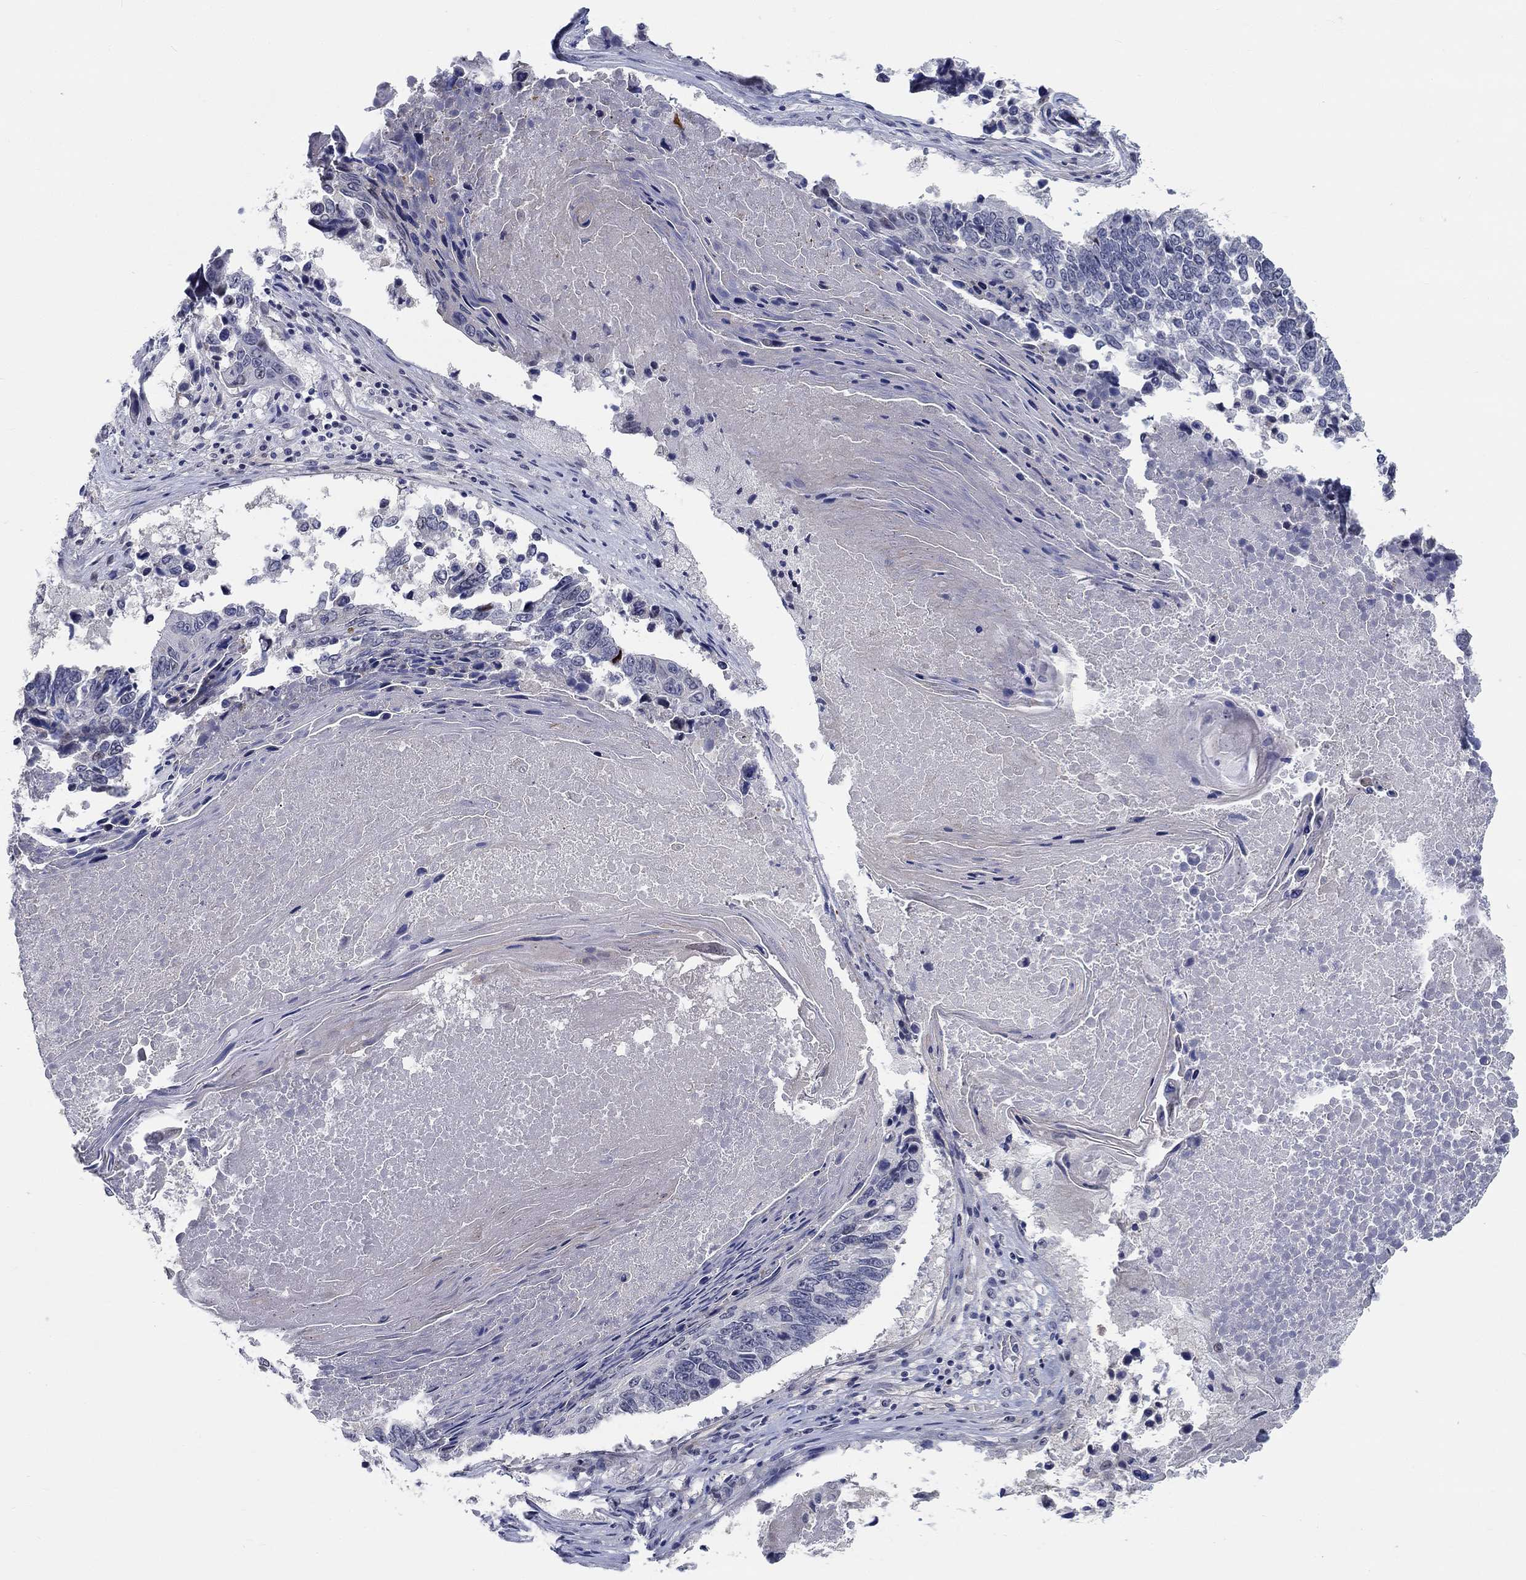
{"staining": {"intensity": "negative", "quantity": "none", "location": "none"}, "tissue": "lung cancer", "cell_type": "Tumor cells", "image_type": "cancer", "snomed": [{"axis": "morphology", "description": "Squamous cell carcinoma, NOS"}, {"axis": "topography", "description": "Lung"}], "caption": "DAB immunohistochemical staining of lung cancer reveals no significant staining in tumor cells.", "gene": "SMIM18", "patient": {"sex": "male", "age": 73}}